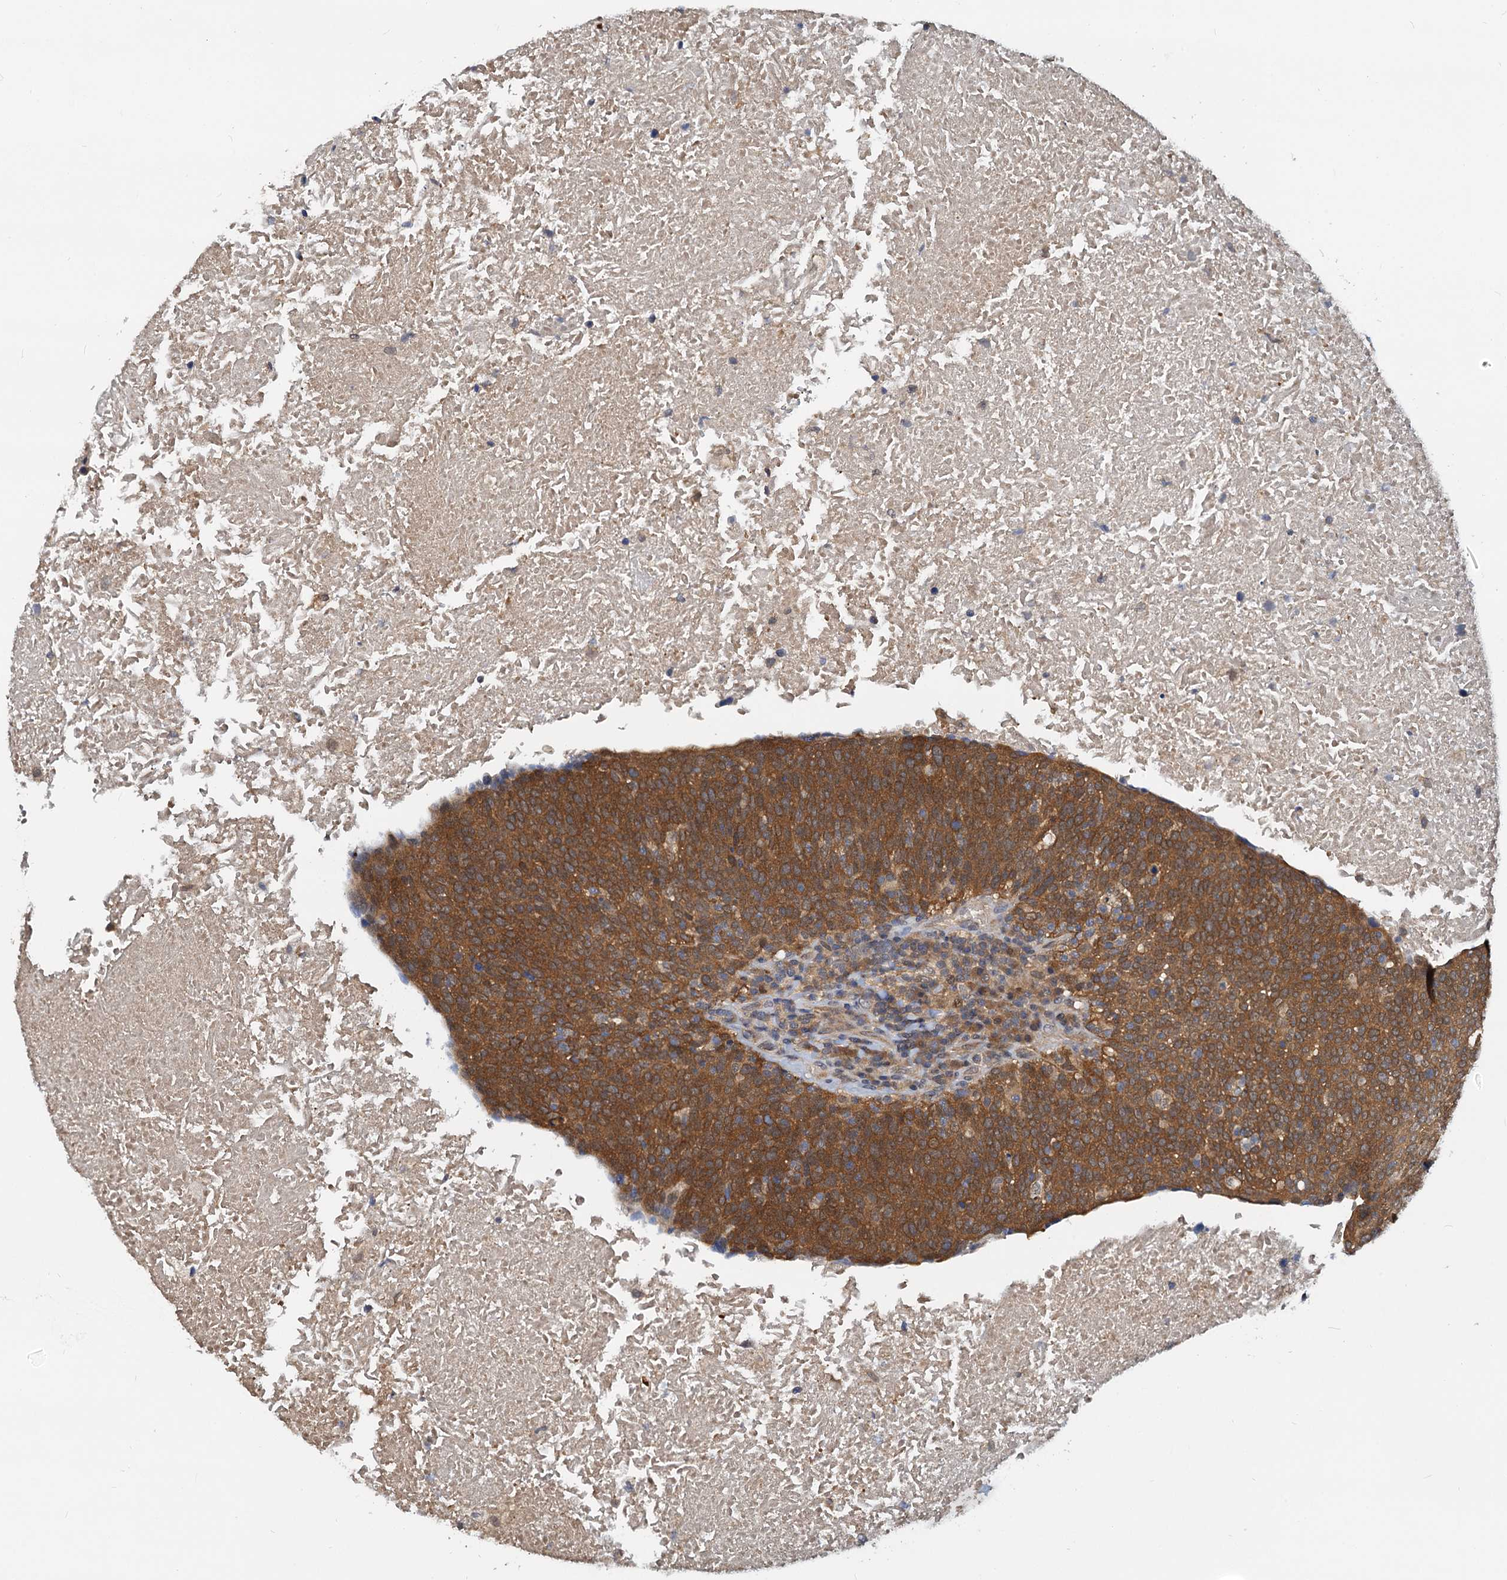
{"staining": {"intensity": "strong", "quantity": ">75%", "location": "cytoplasmic/membranous"}, "tissue": "head and neck cancer", "cell_type": "Tumor cells", "image_type": "cancer", "snomed": [{"axis": "morphology", "description": "Squamous cell carcinoma, NOS"}, {"axis": "morphology", "description": "Squamous cell carcinoma, metastatic, NOS"}, {"axis": "topography", "description": "Lymph node"}, {"axis": "topography", "description": "Head-Neck"}], "caption": "Immunohistochemistry micrograph of neoplastic tissue: human head and neck cancer stained using IHC shows high levels of strong protein expression localized specifically in the cytoplasmic/membranous of tumor cells, appearing as a cytoplasmic/membranous brown color.", "gene": "PTGES3", "patient": {"sex": "male", "age": 62}}